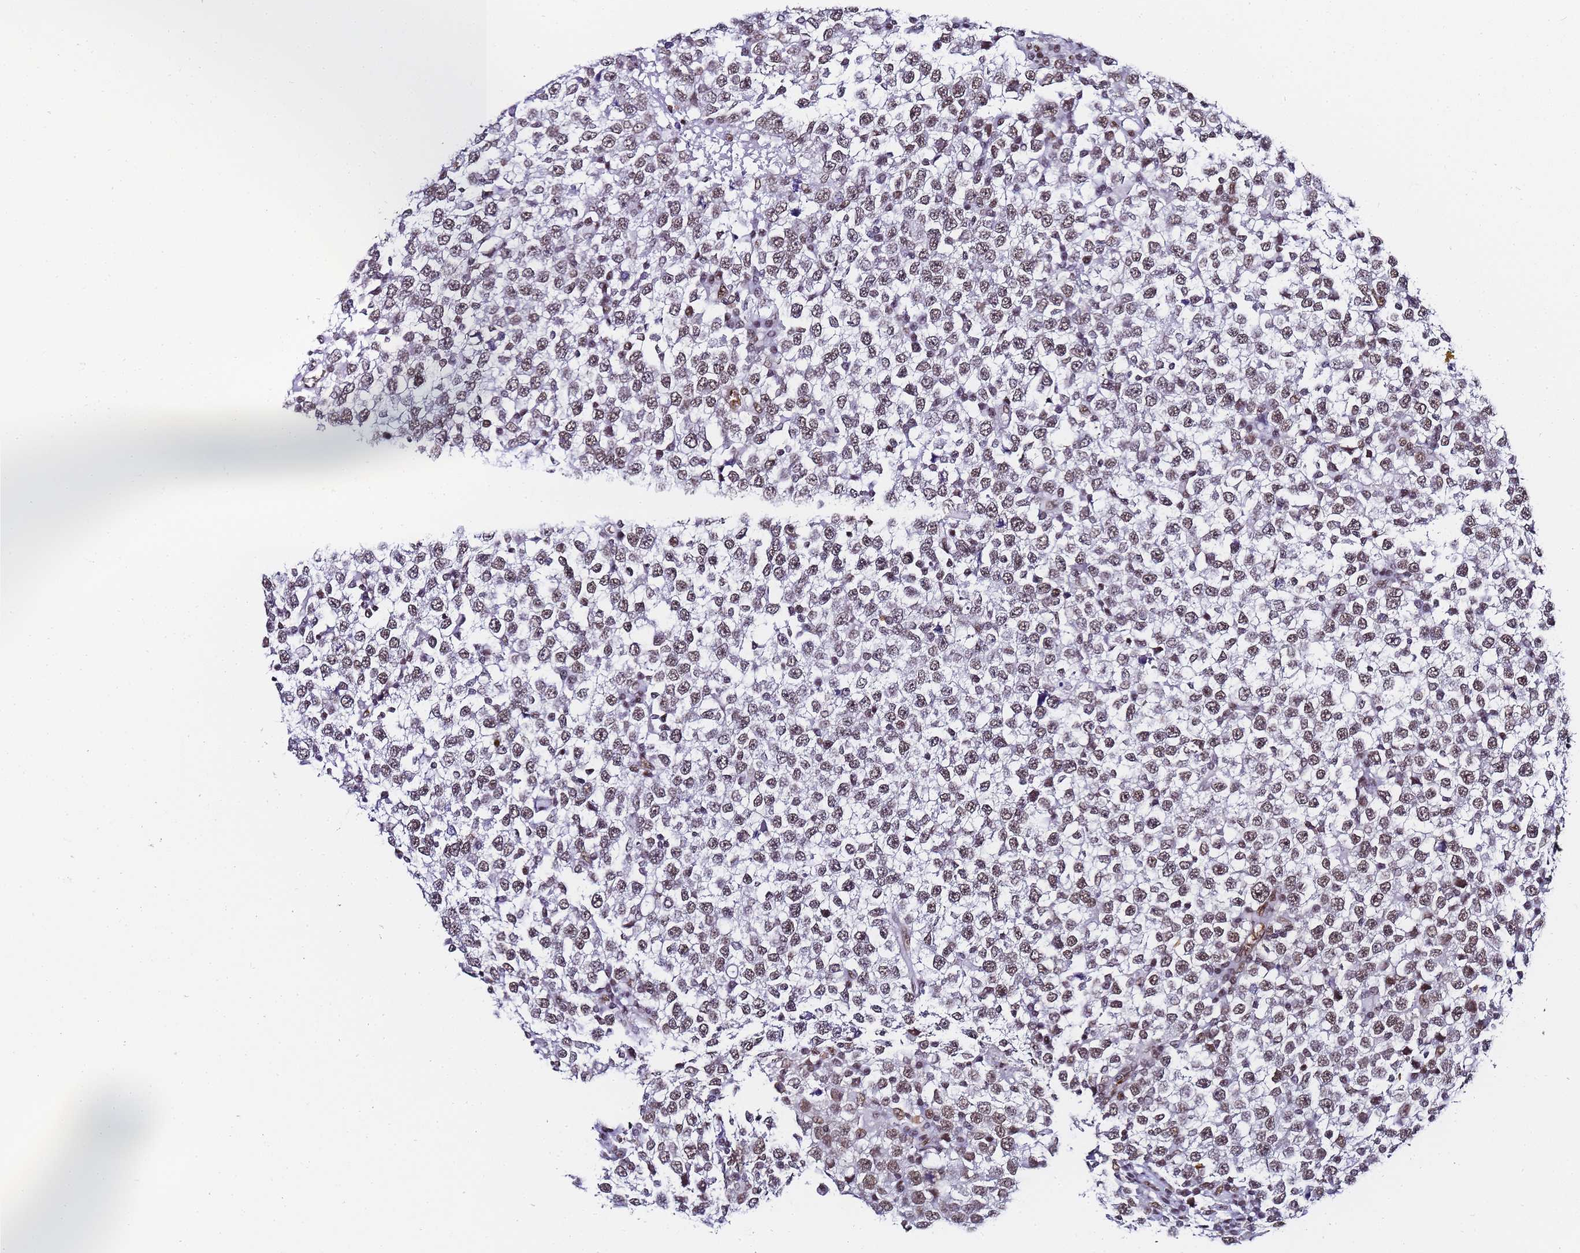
{"staining": {"intensity": "weak", "quantity": ">75%", "location": "nuclear"}, "tissue": "testis cancer", "cell_type": "Tumor cells", "image_type": "cancer", "snomed": [{"axis": "morphology", "description": "Seminoma, NOS"}, {"axis": "topography", "description": "Testis"}], "caption": "This photomicrograph reveals immunohistochemistry staining of seminoma (testis), with low weak nuclear expression in approximately >75% of tumor cells.", "gene": "POLR1A", "patient": {"sex": "male", "age": 65}}